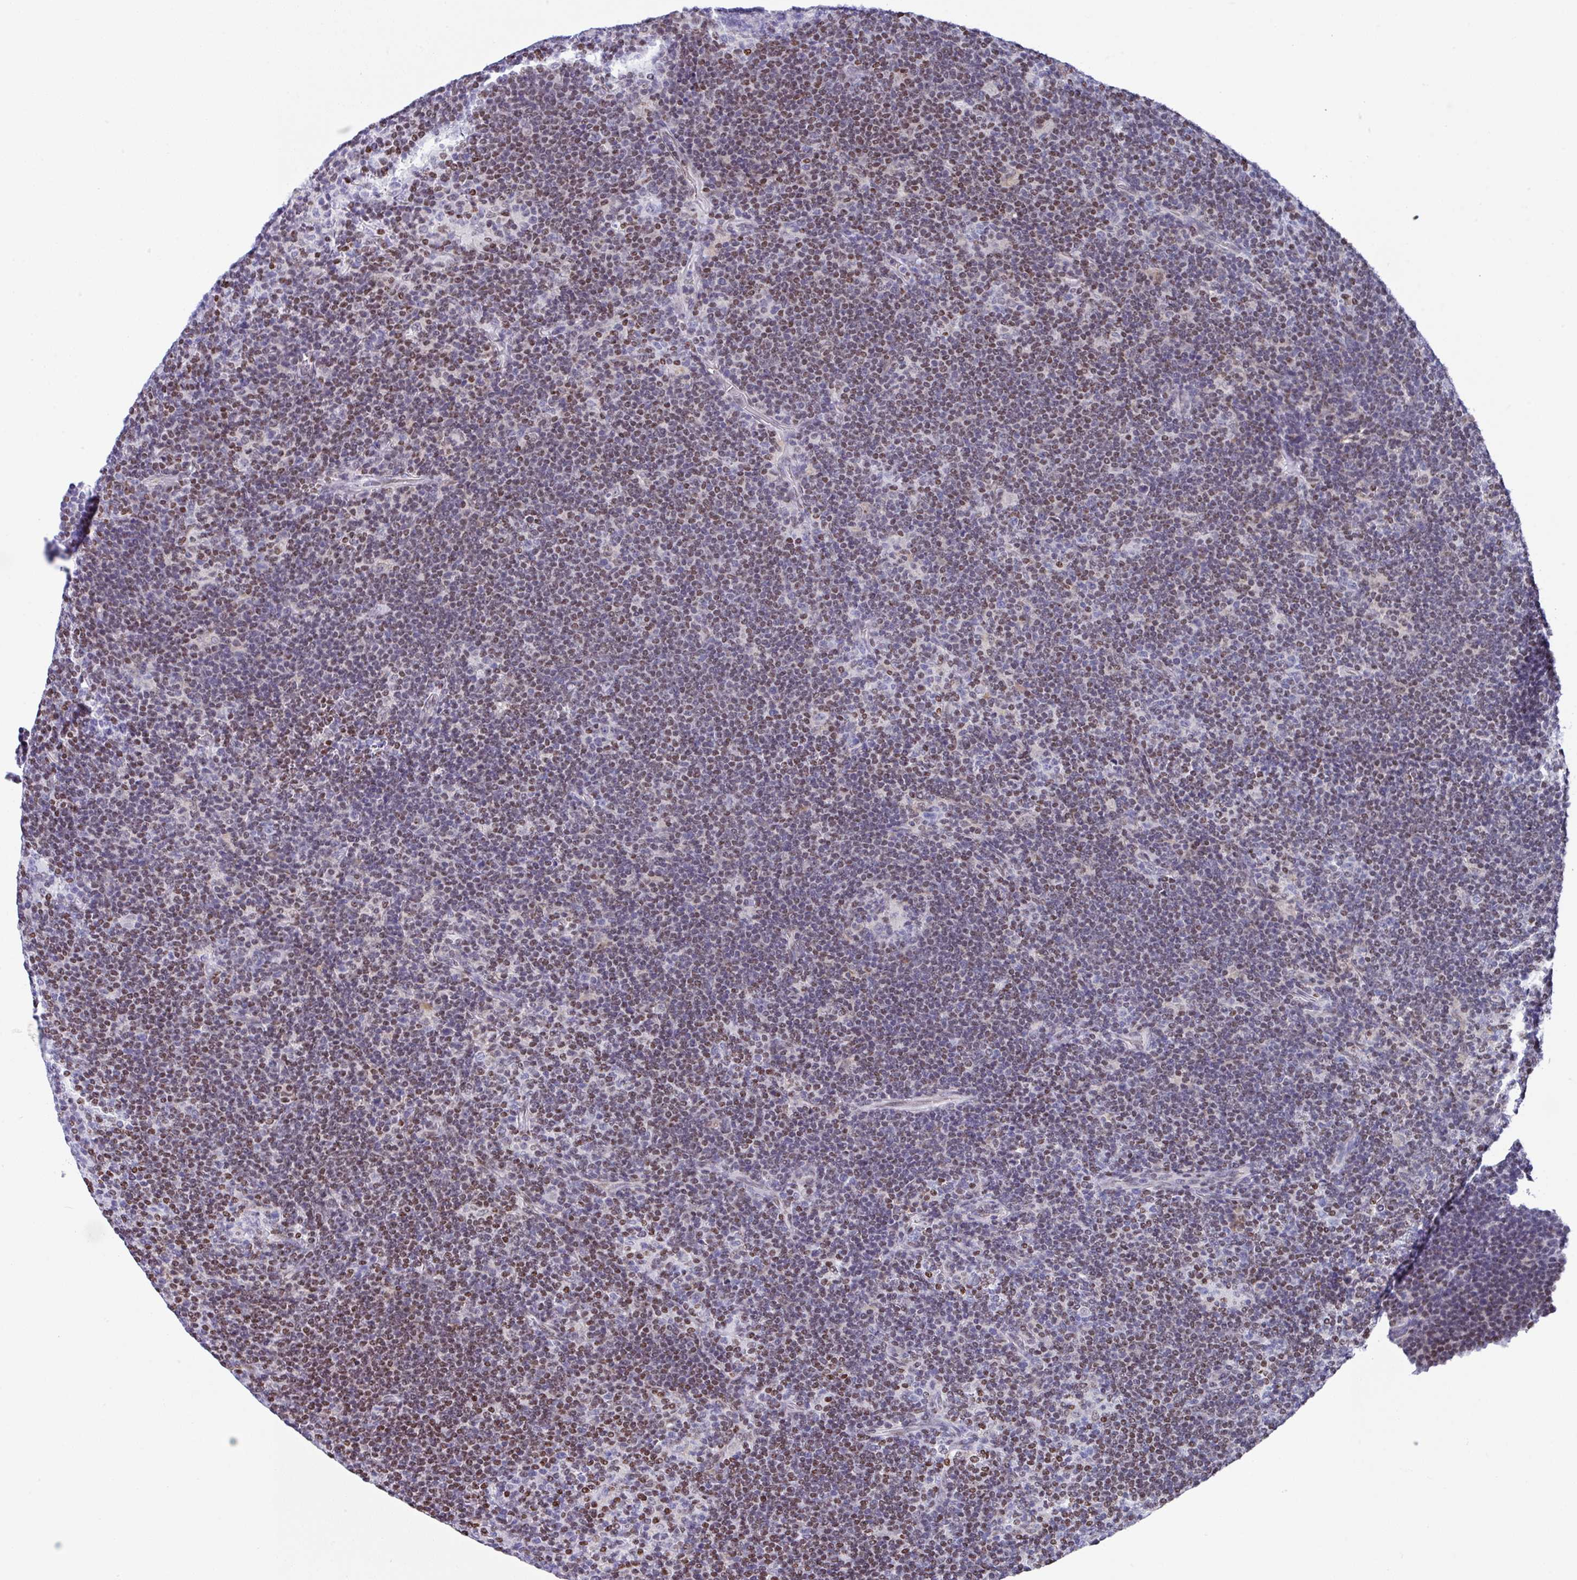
{"staining": {"intensity": "moderate", "quantity": "25%-75%", "location": "nuclear"}, "tissue": "lymphoma", "cell_type": "Tumor cells", "image_type": "cancer", "snomed": [{"axis": "morphology", "description": "Hodgkin's disease, NOS"}, {"axis": "topography", "description": "Lymph node"}], "caption": "Immunohistochemical staining of Hodgkin's disease exhibits medium levels of moderate nuclear expression in approximately 25%-75% of tumor cells.", "gene": "TCF3", "patient": {"sex": "female", "age": 57}}